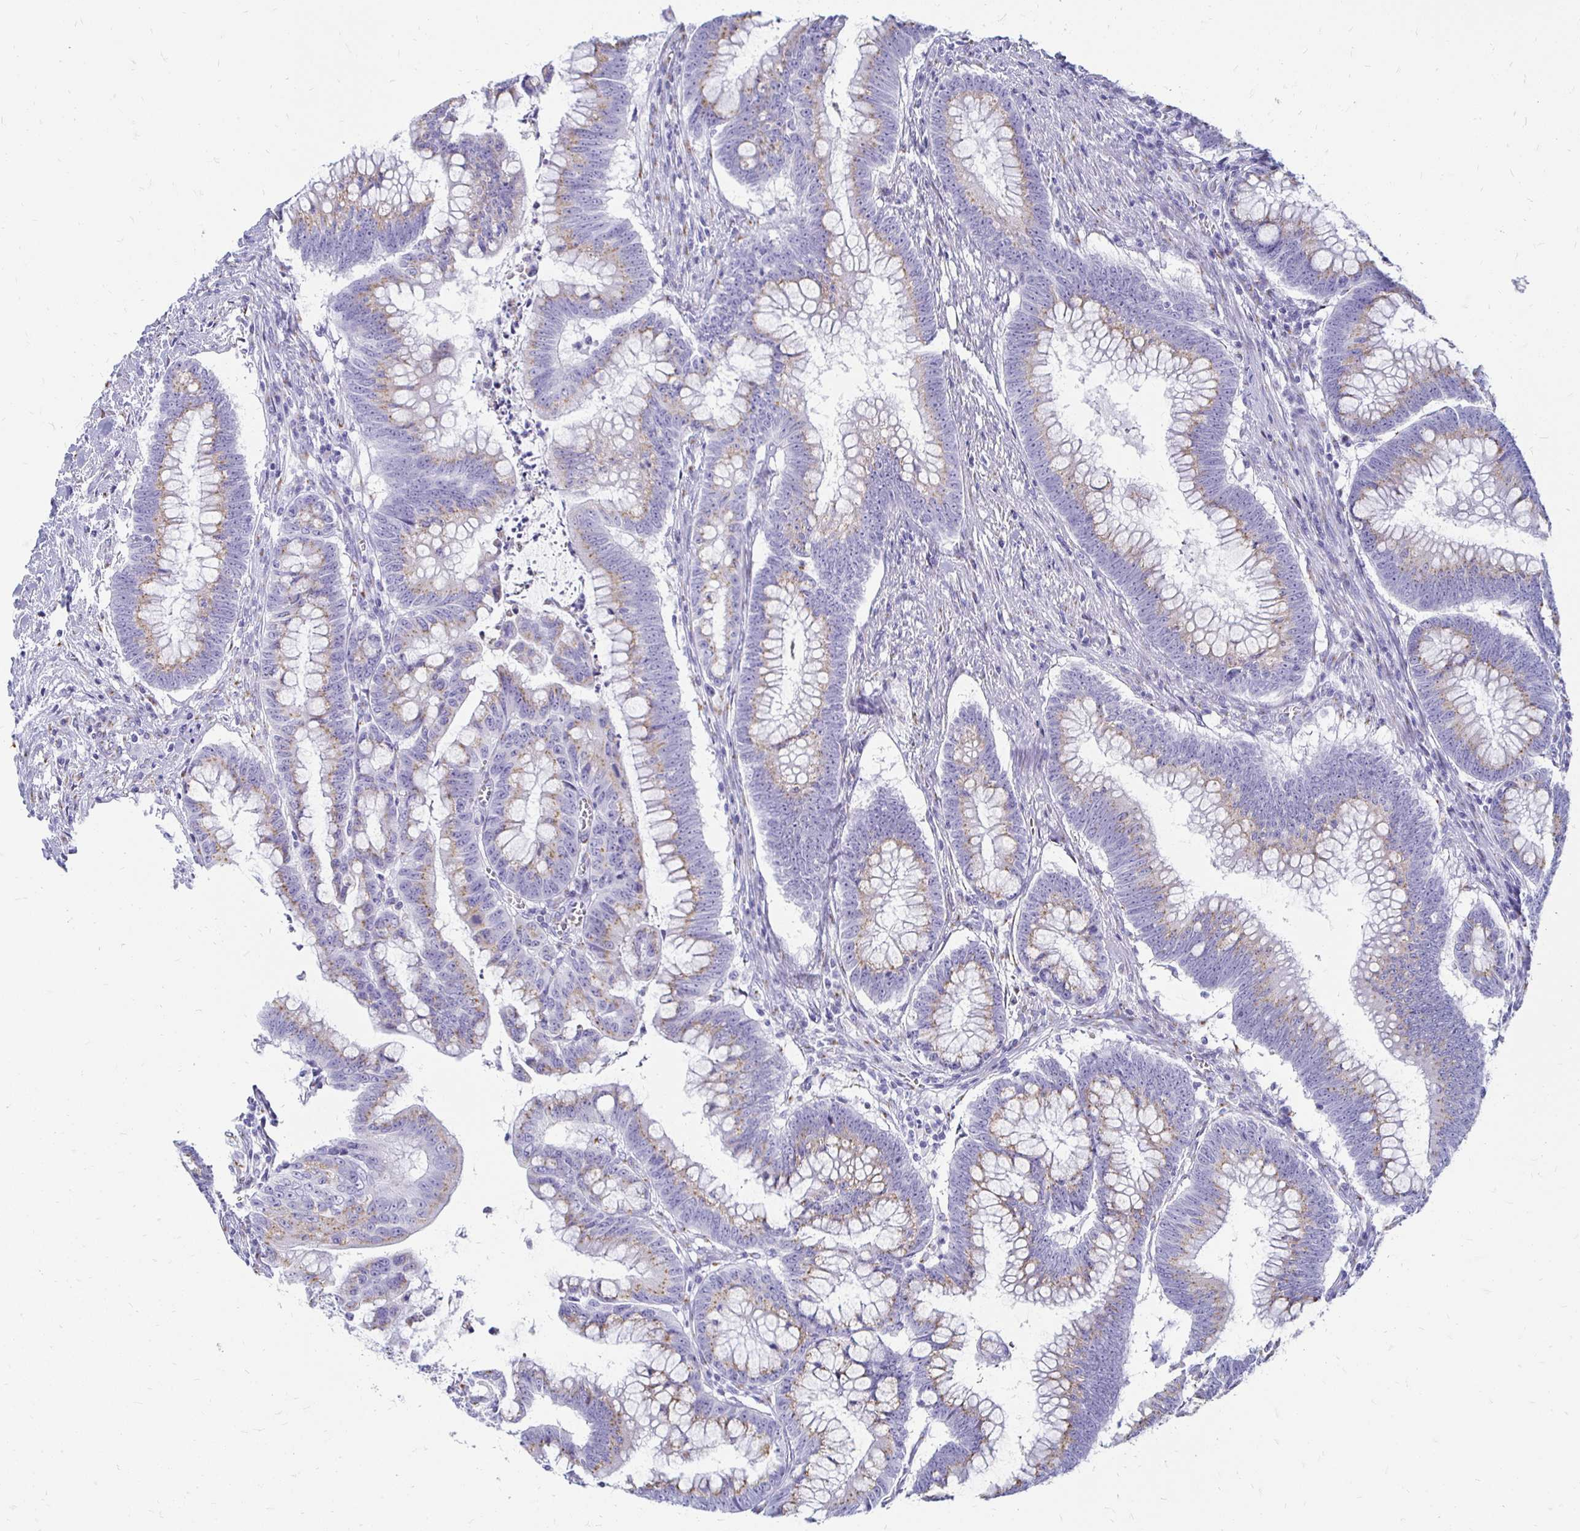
{"staining": {"intensity": "moderate", "quantity": ">75%", "location": "cytoplasmic/membranous"}, "tissue": "colorectal cancer", "cell_type": "Tumor cells", "image_type": "cancer", "snomed": [{"axis": "morphology", "description": "Adenocarcinoma, NOS"}, {"axis": "topography", "description": "Colon"}], "caption": "Brown immunohistochemical staining in adenocarcinoma (colorectal) displays moderate cytoplasmic/membranous positivity in about >75% of tumor cells.", "gene": "PAGE4", "patient": {"sex": "male", "age": 62}}